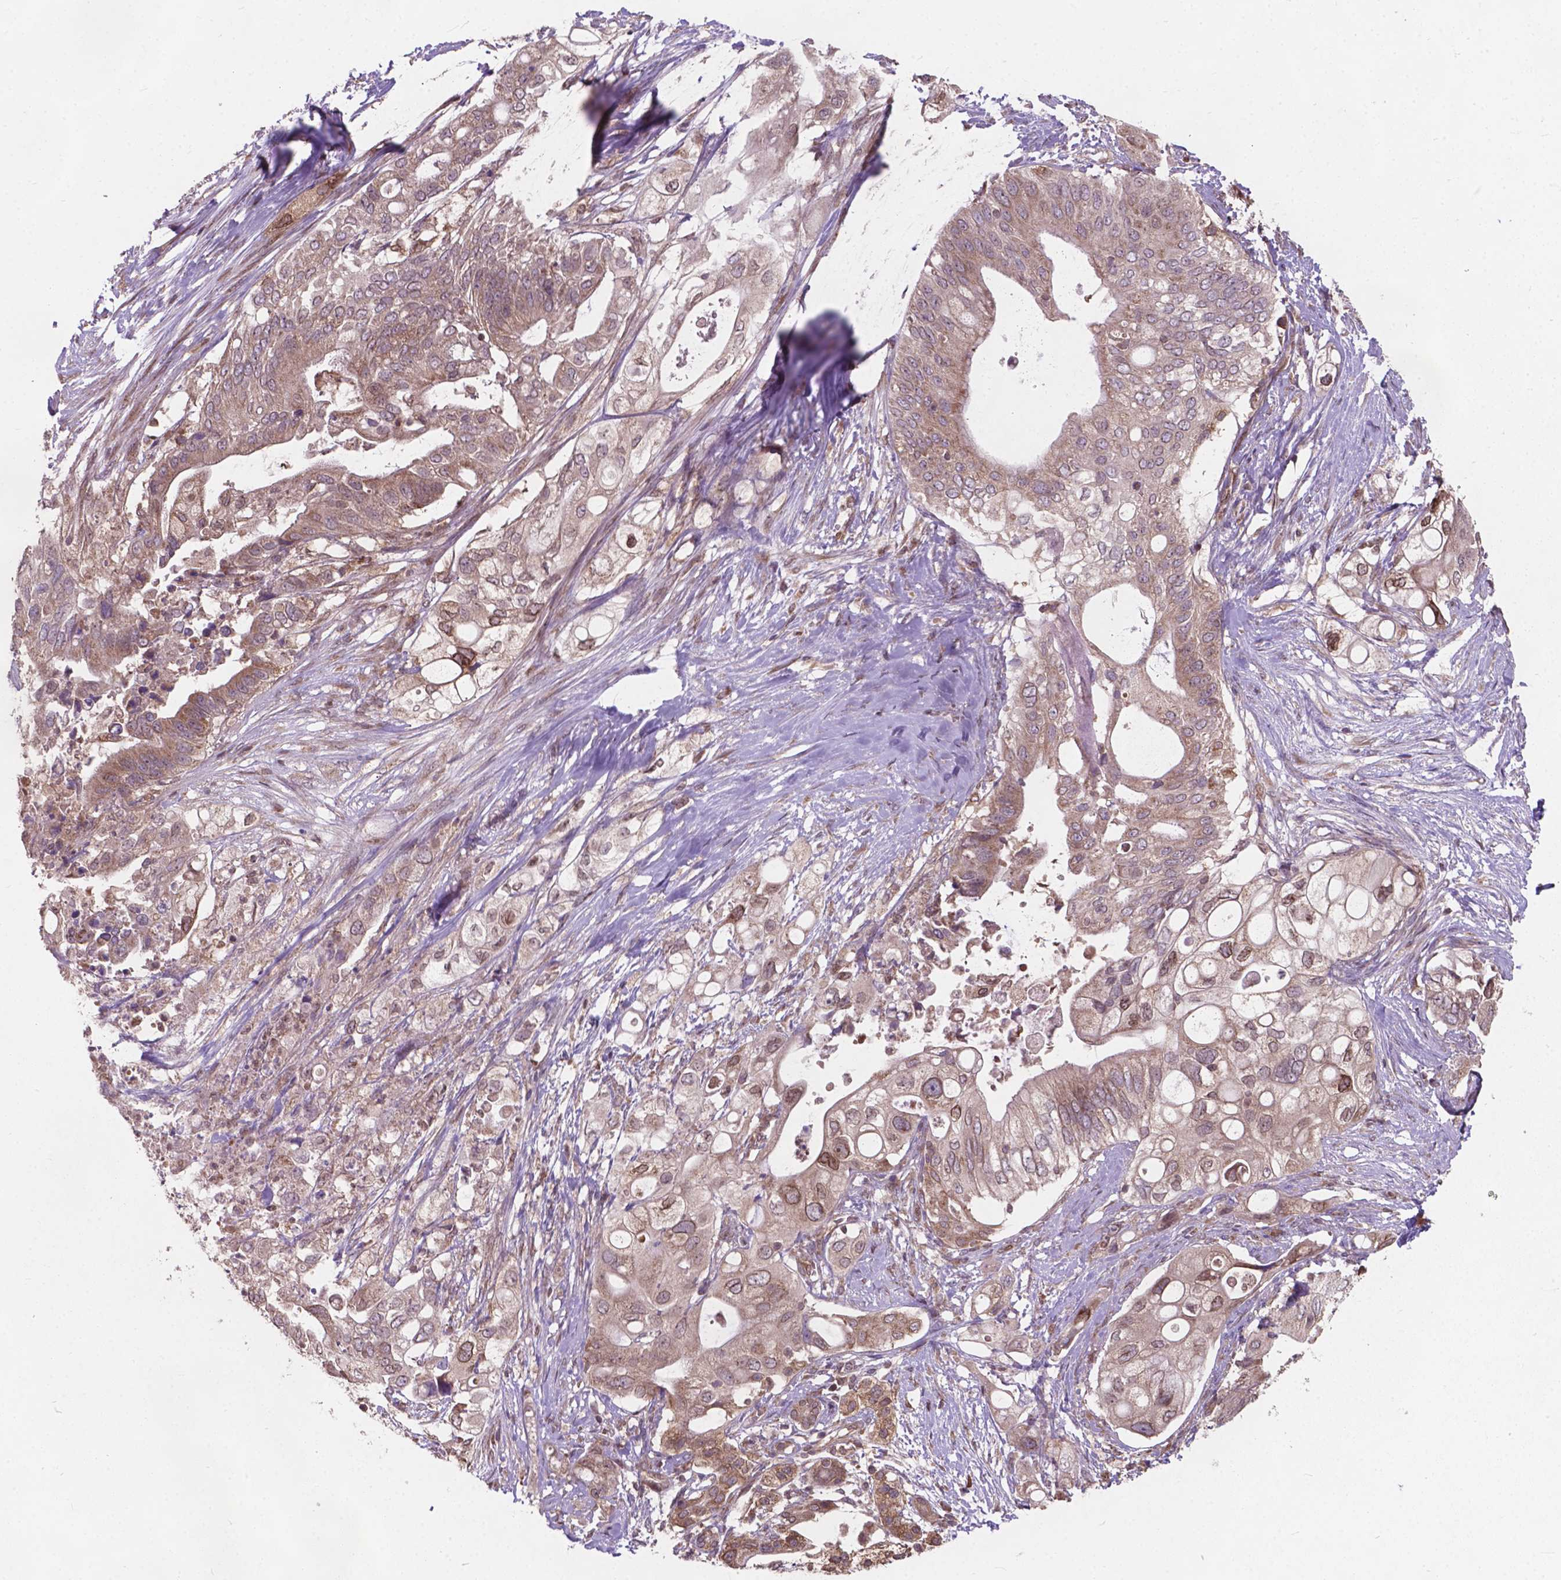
{"staining": {"intensity": "weak", "quantity": "<25%", "location": "cytoplasmic/membranous,nuclear"}, "tissue": "pancreatic cancer", "cell_type": "Tumor cells", "image_type": "cancer", "snomed": [{"axis": "morphology", "description": "Adenocarcinoma, NOS"}, {"axis": "topography", "description": "Pancreas"}], "caption": "Image shows no protein staining in tumor cells of pancreatic cancer tissue. The staining is performed using DAB (3,3'-diaminobenzidine) brown chromogen with nuclei counter-stained in using hematoxylin.", "gene": "MRPL33", "patient": {"sex": "female", "age": 72}}